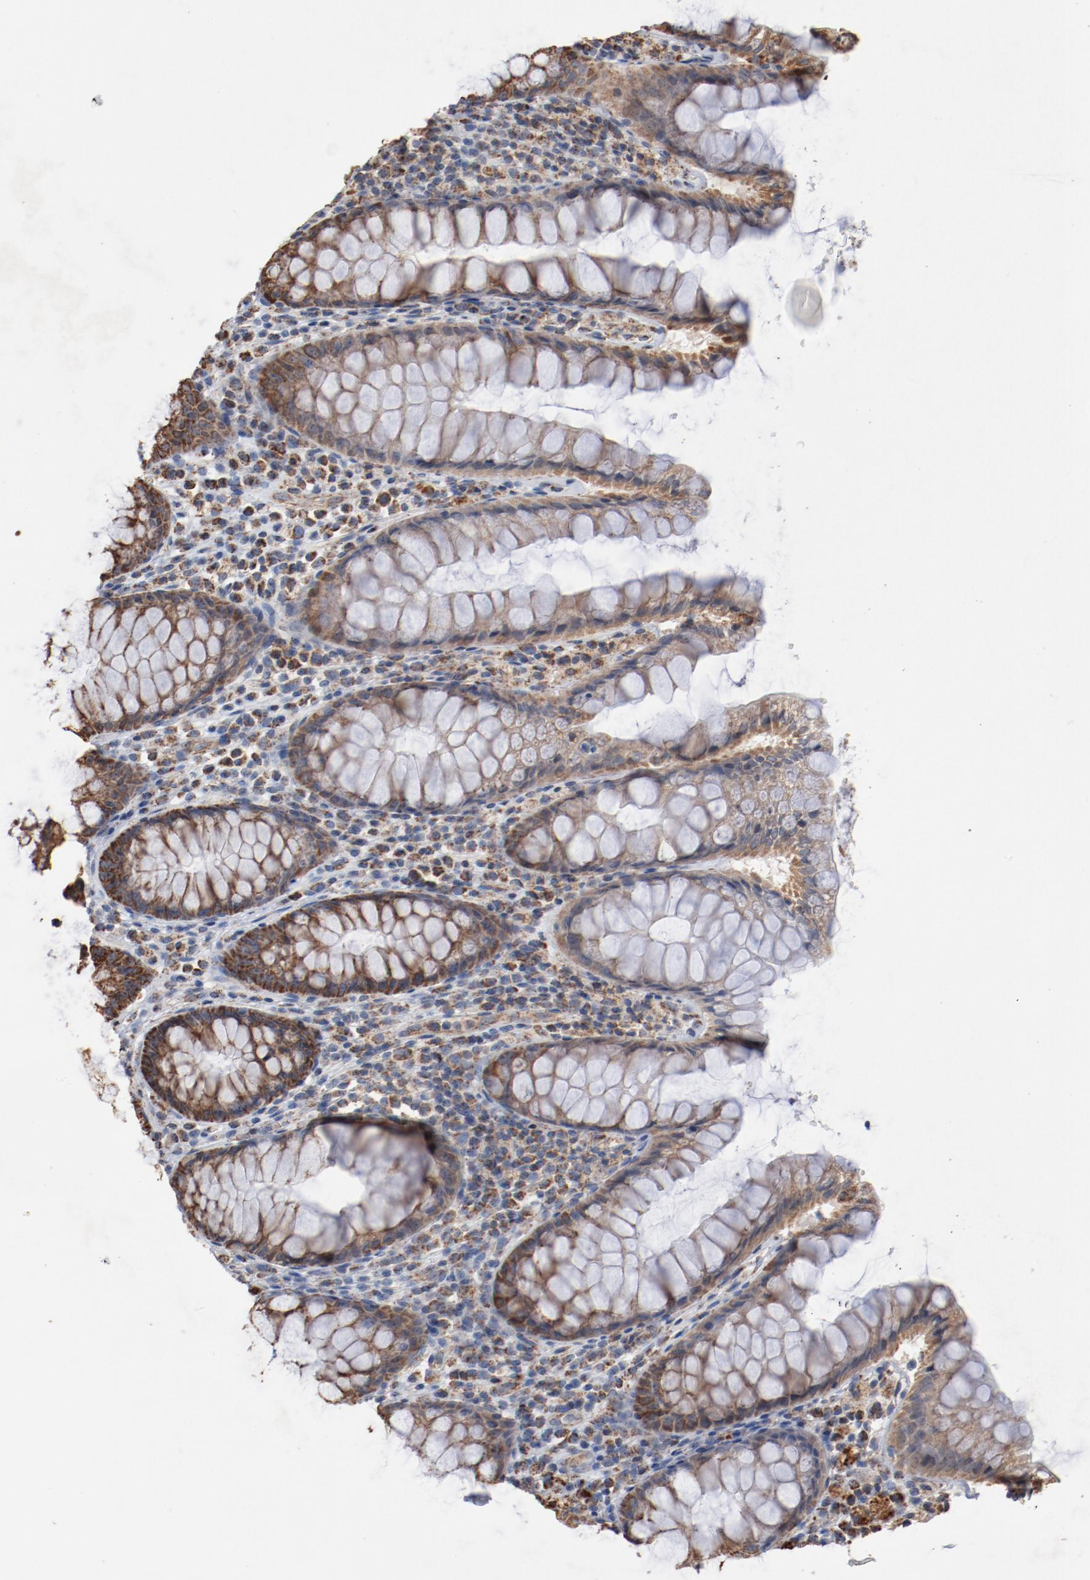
{"staining": {"intensity": "weak", "quantity": "25%-75%", "location": "cytoplasmic/membranous"}, "tissue": "colon", "cell_type": "Endothelial cells", "image_type": "normal", "snomed": [{"axis": "morphology", "description": "Normal tissue, NOS"}, {"axis": "topography", "description": "Colon"}], "caption": "Immunohistochemical staining of normal human colon shows 25%-75% levels of weak cytoplasmic/membranous protein positivity in about 25%-75% of endothelial cells. (Stains: DAB (3,3'-diaminobenzidine) in brown, nuclei in blue, Microscopy: brightfield microscopy at high magnification).", "gene": "NDUFS4", "patient": {"sex": "male", "age": 14}}